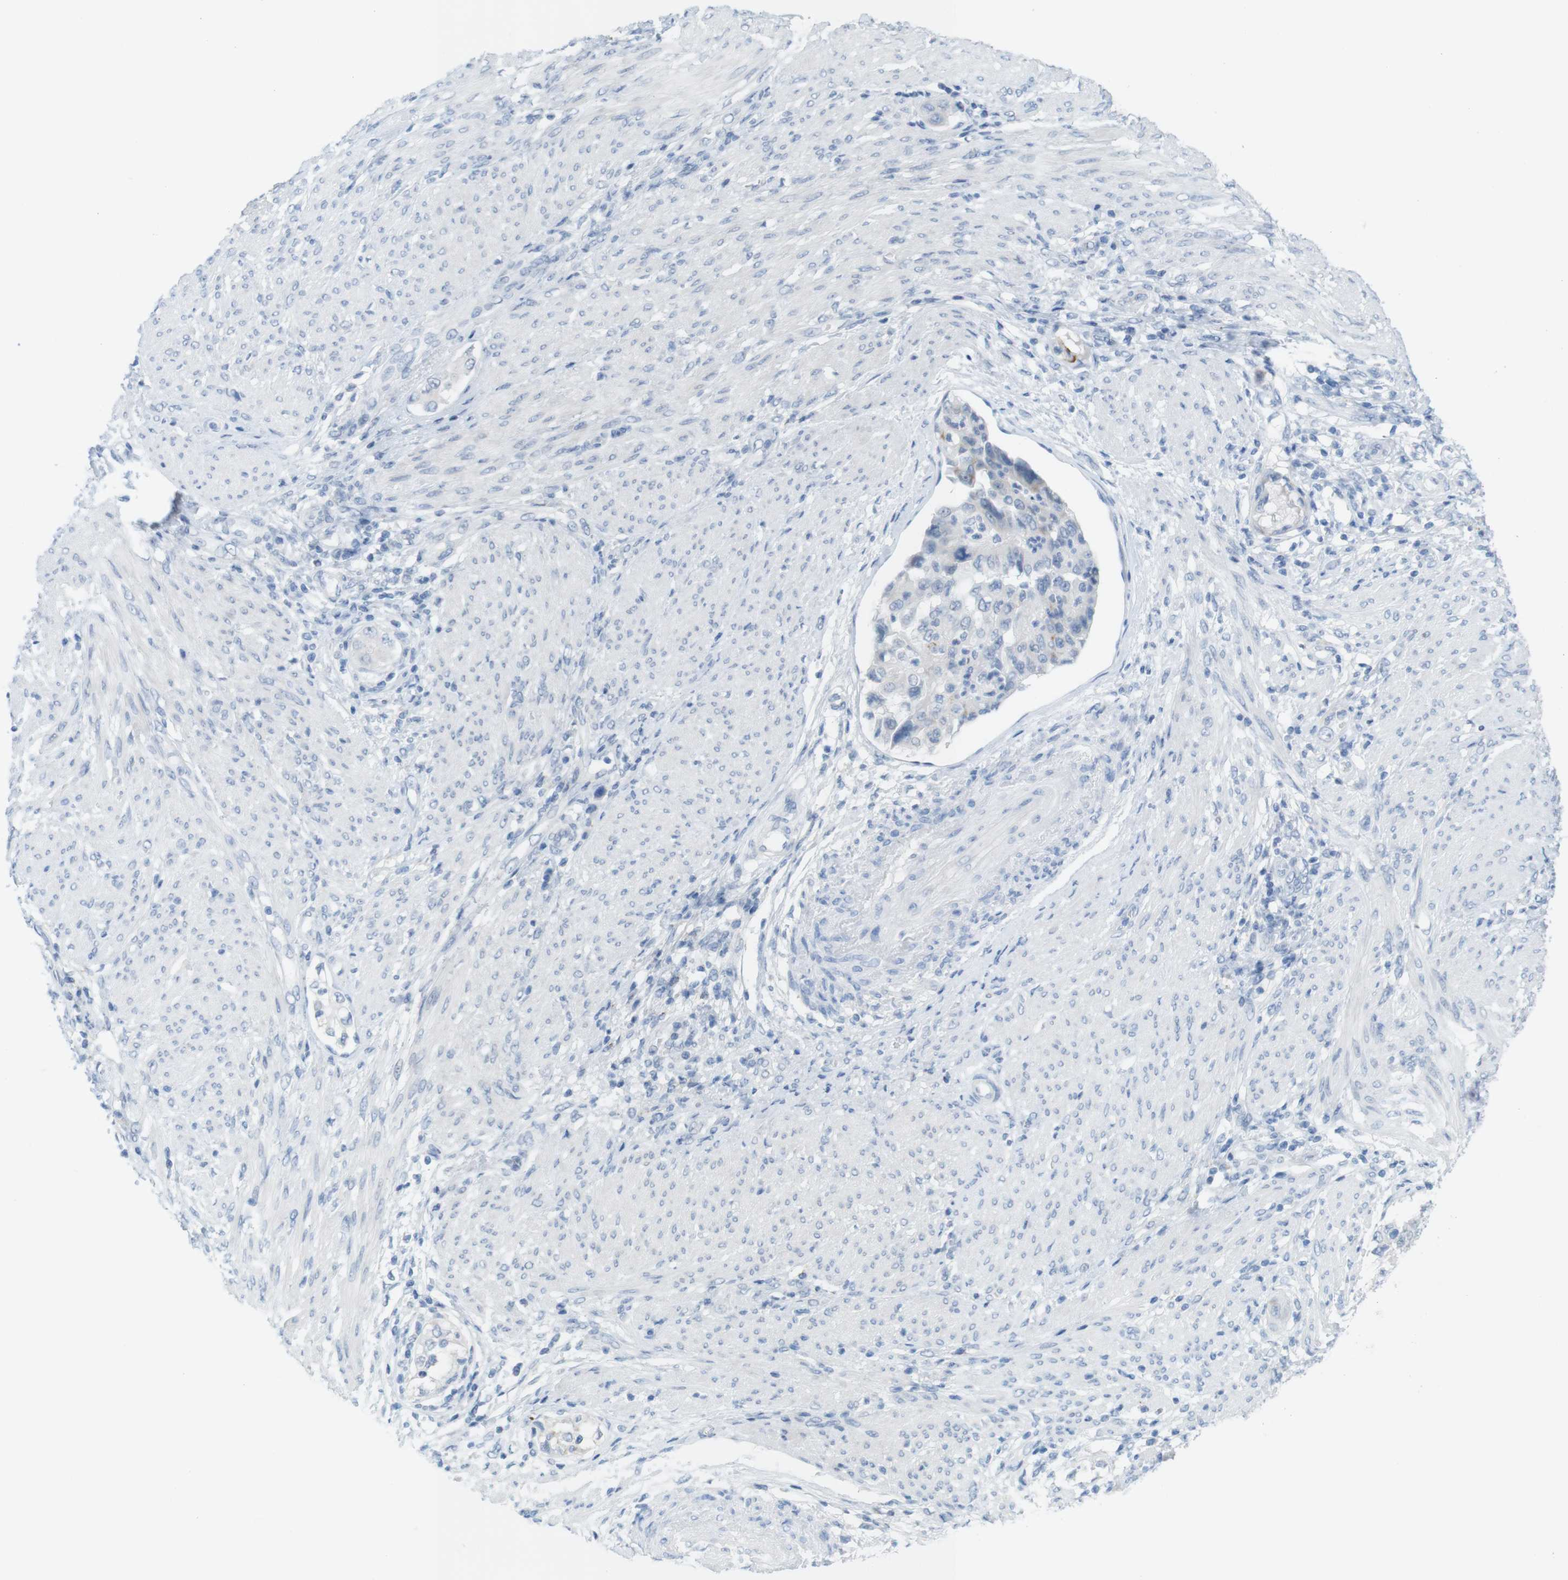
{"staining": {"intensity": "negative", "quantity": "none", "location": "none"}, "tissue": "endometrial cancer", "cell_type": "Tumor cells", "image_type": "cancer", "snomed": [{"axis": "morphology", "description": "Adenocarcinoma, NOS"}, {"axis": "topography", "description": "Endometrium"}], "caption": "Adenocarcinoma (endometrial) stained for a protein using IHC displays no staining tumor cells.", "gene": "YIPF1", "patient": {"sex": "female", "age": 85}}